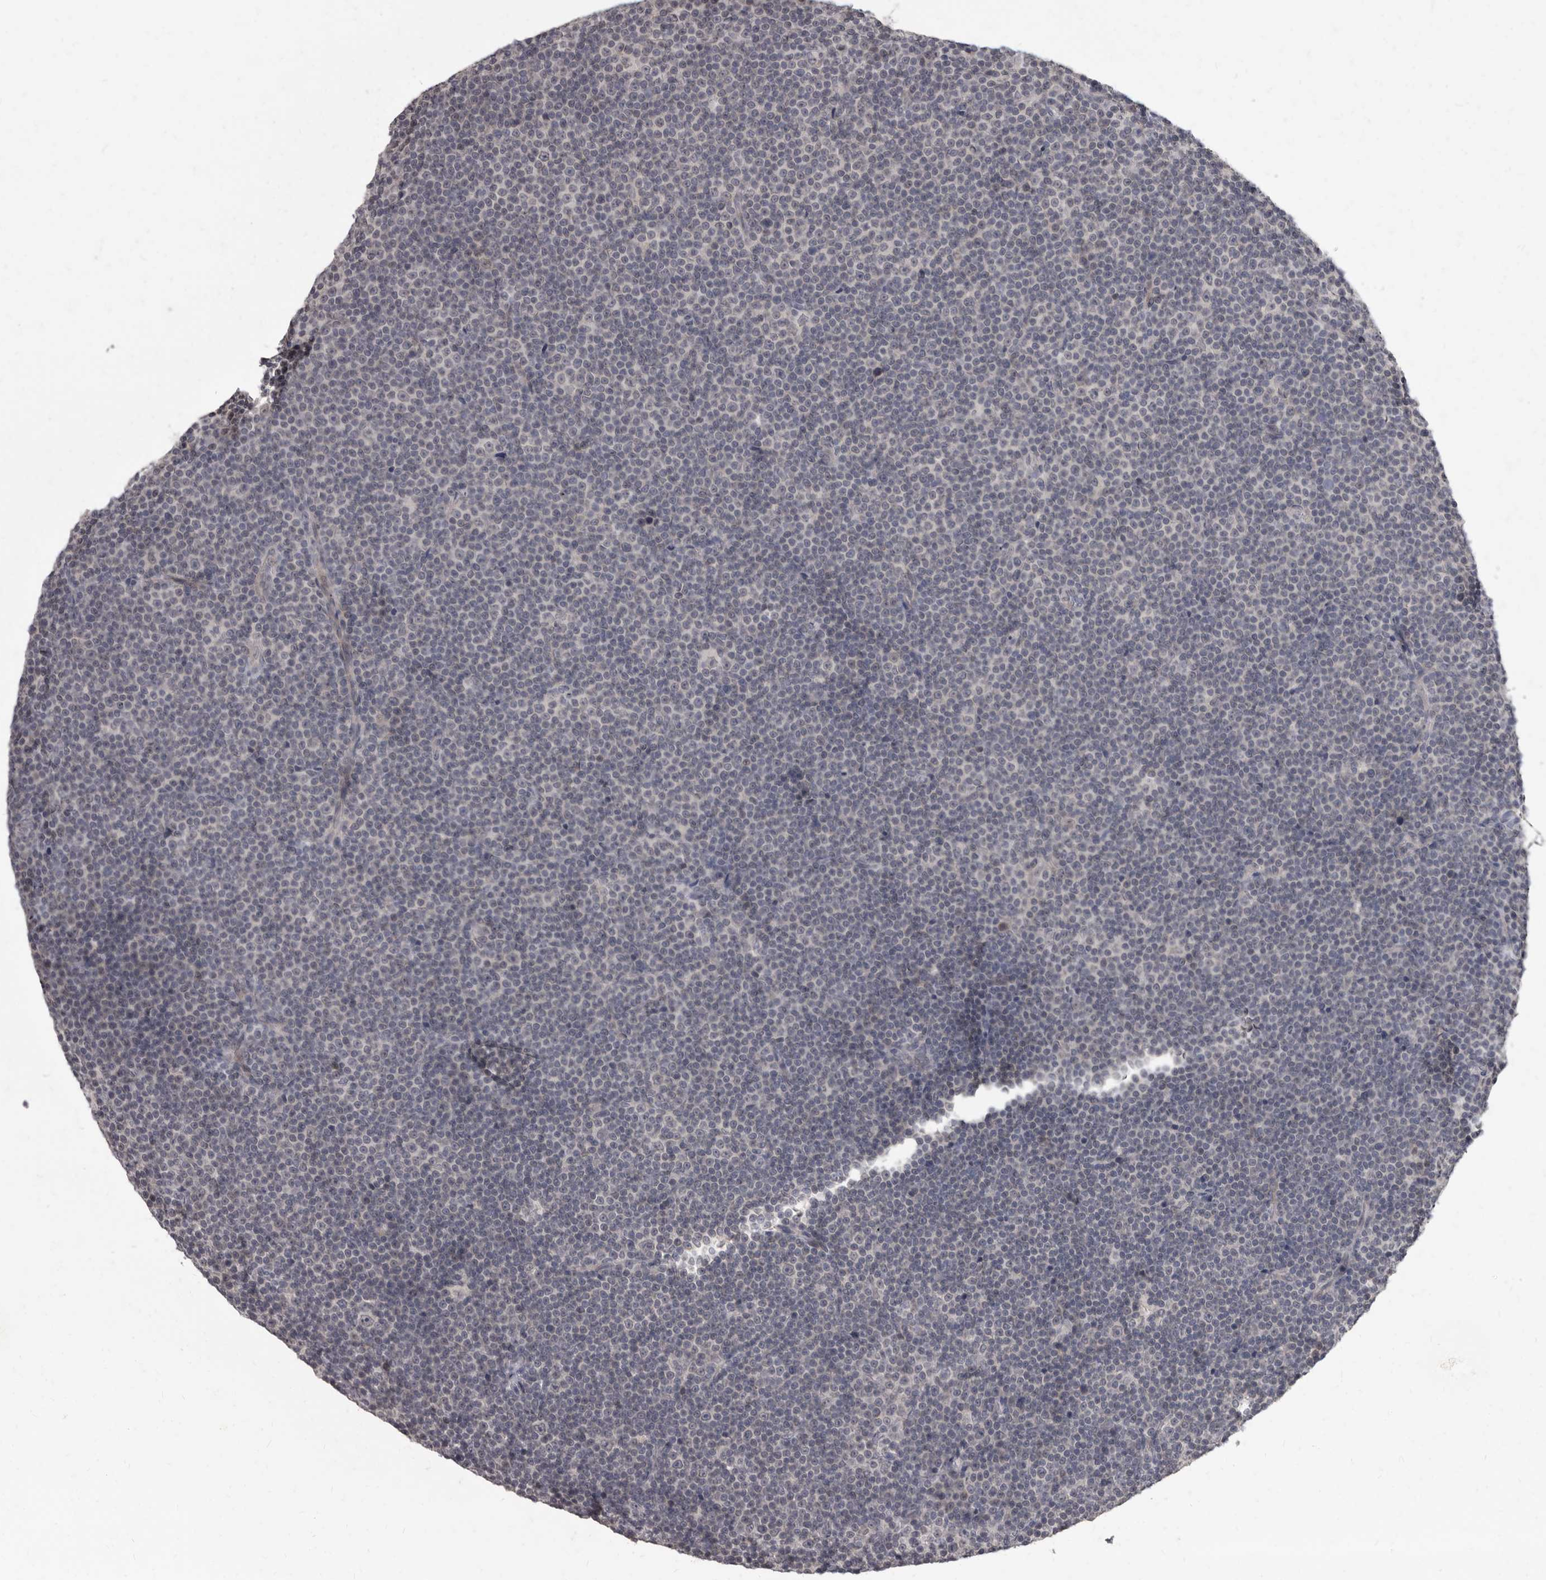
{"staining": {"intensity": "negative", "quantity": "none", "location": "none"}, "tissue": "lymphoma", "cell_type": "Tumor cells", "image_type": "cancer", "snomed": [{"axis": "morphology", "description": "Malignant lymphoma, non-Hodgkin's type, Low grade"}, {"axis": "topography", "description": "Lymph node"}], "caption": "There is no significant expression in tumor cells of low-grade malignant lymphoma, non-Hodgkin's type.", "gene": "SULT1E1", "patient": {"sex": "female", "age": 67}}